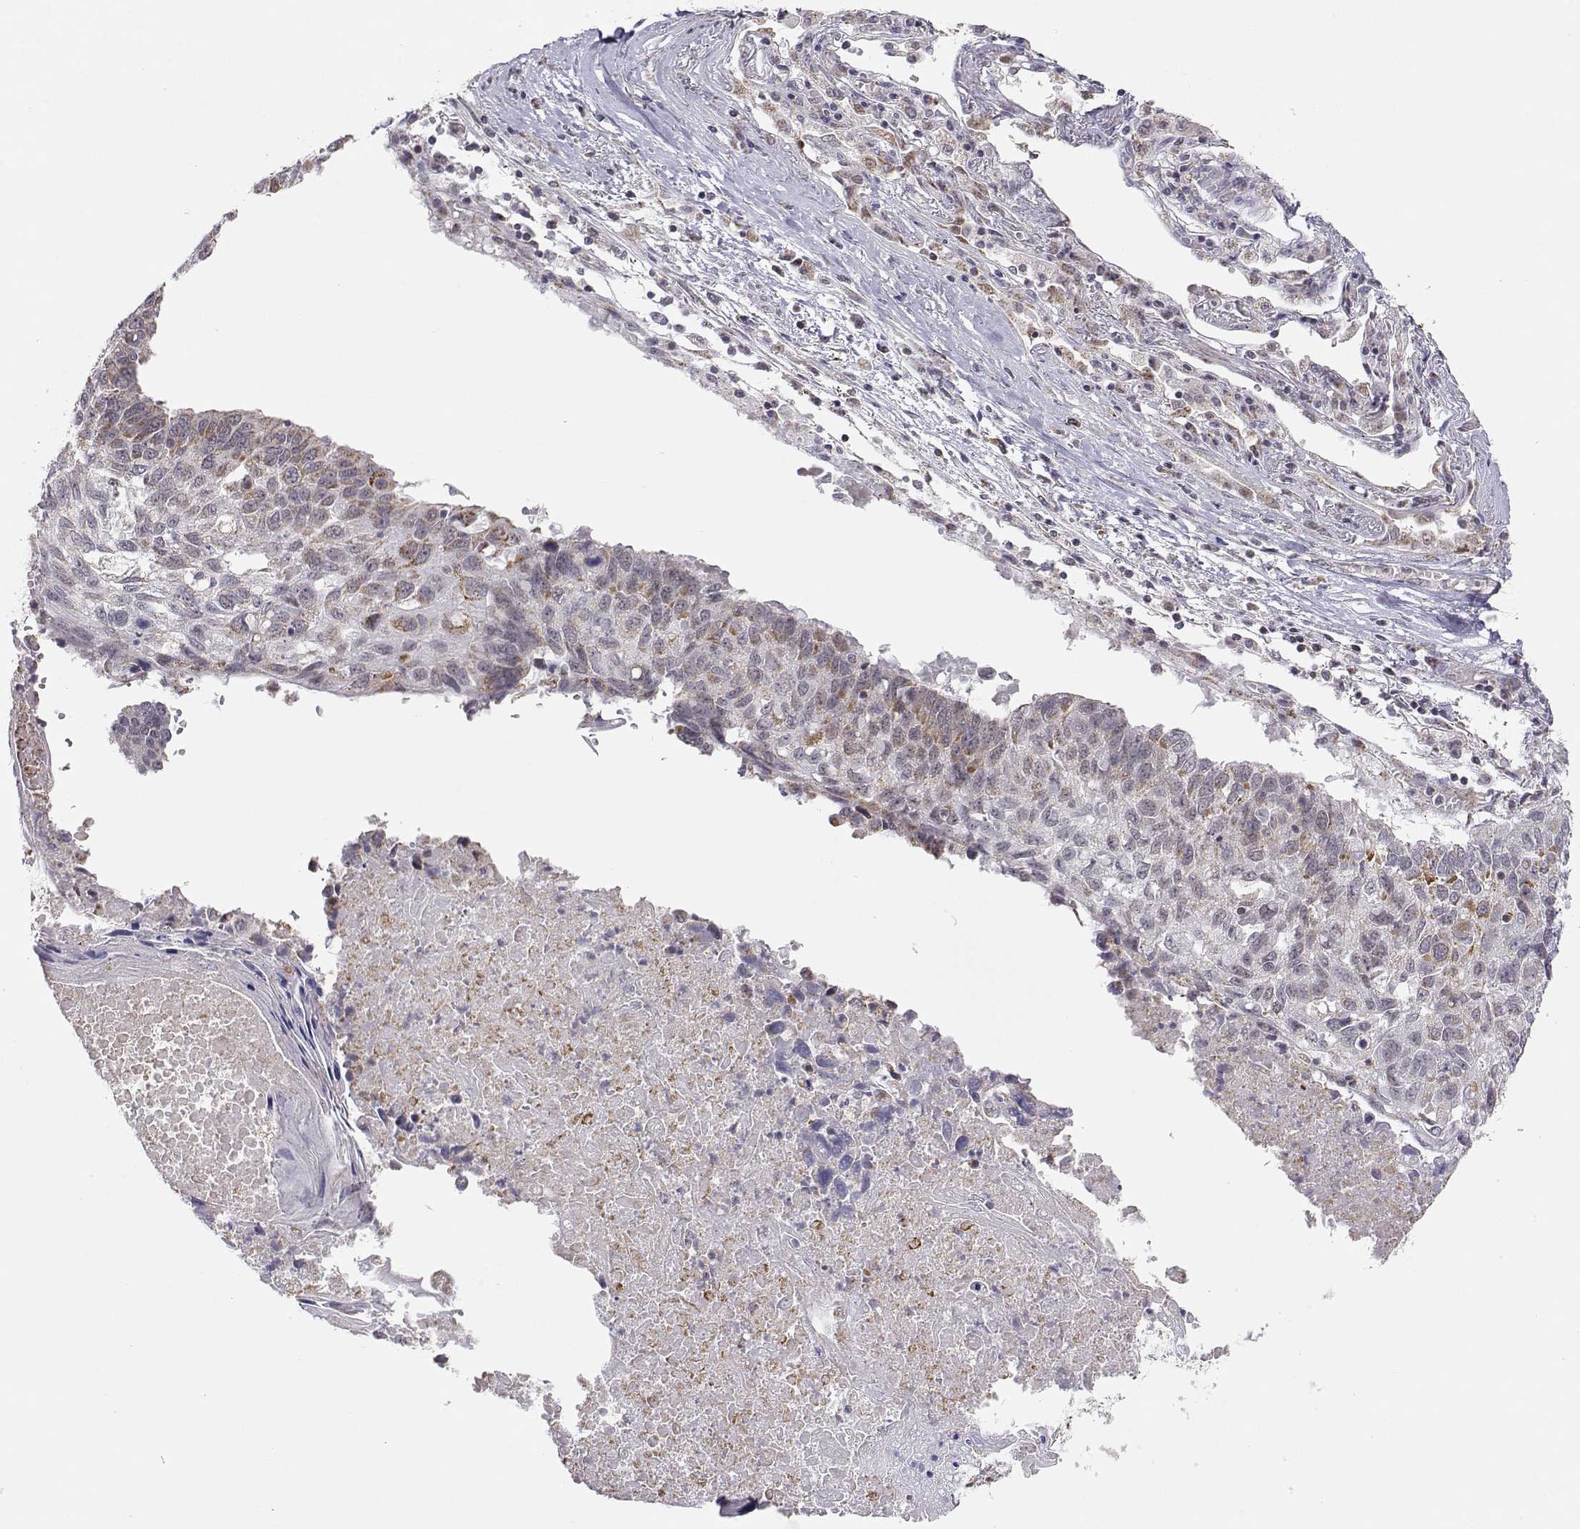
{"staining": {"intensity": "moderate", "quantity": "<25%", "location": "cytoplasmic/membranous"}, "tissue": "lung cancer", "cell_type": "Tumor cells", "image_type": "cancer", "snomed": [{"axis": "morphology", "description": "Squamous cell carcinoma, NOS"}, {"axis": "topography", "description": "Lung"}], "caption": "Lung cancer was stained to show a protein in brown. There is low levels of moderate cytoplasmic/membranous expression in about <25% of tumor cells.", "gene": "EXOG", "patient": {"sex": "male", "age": 73}}